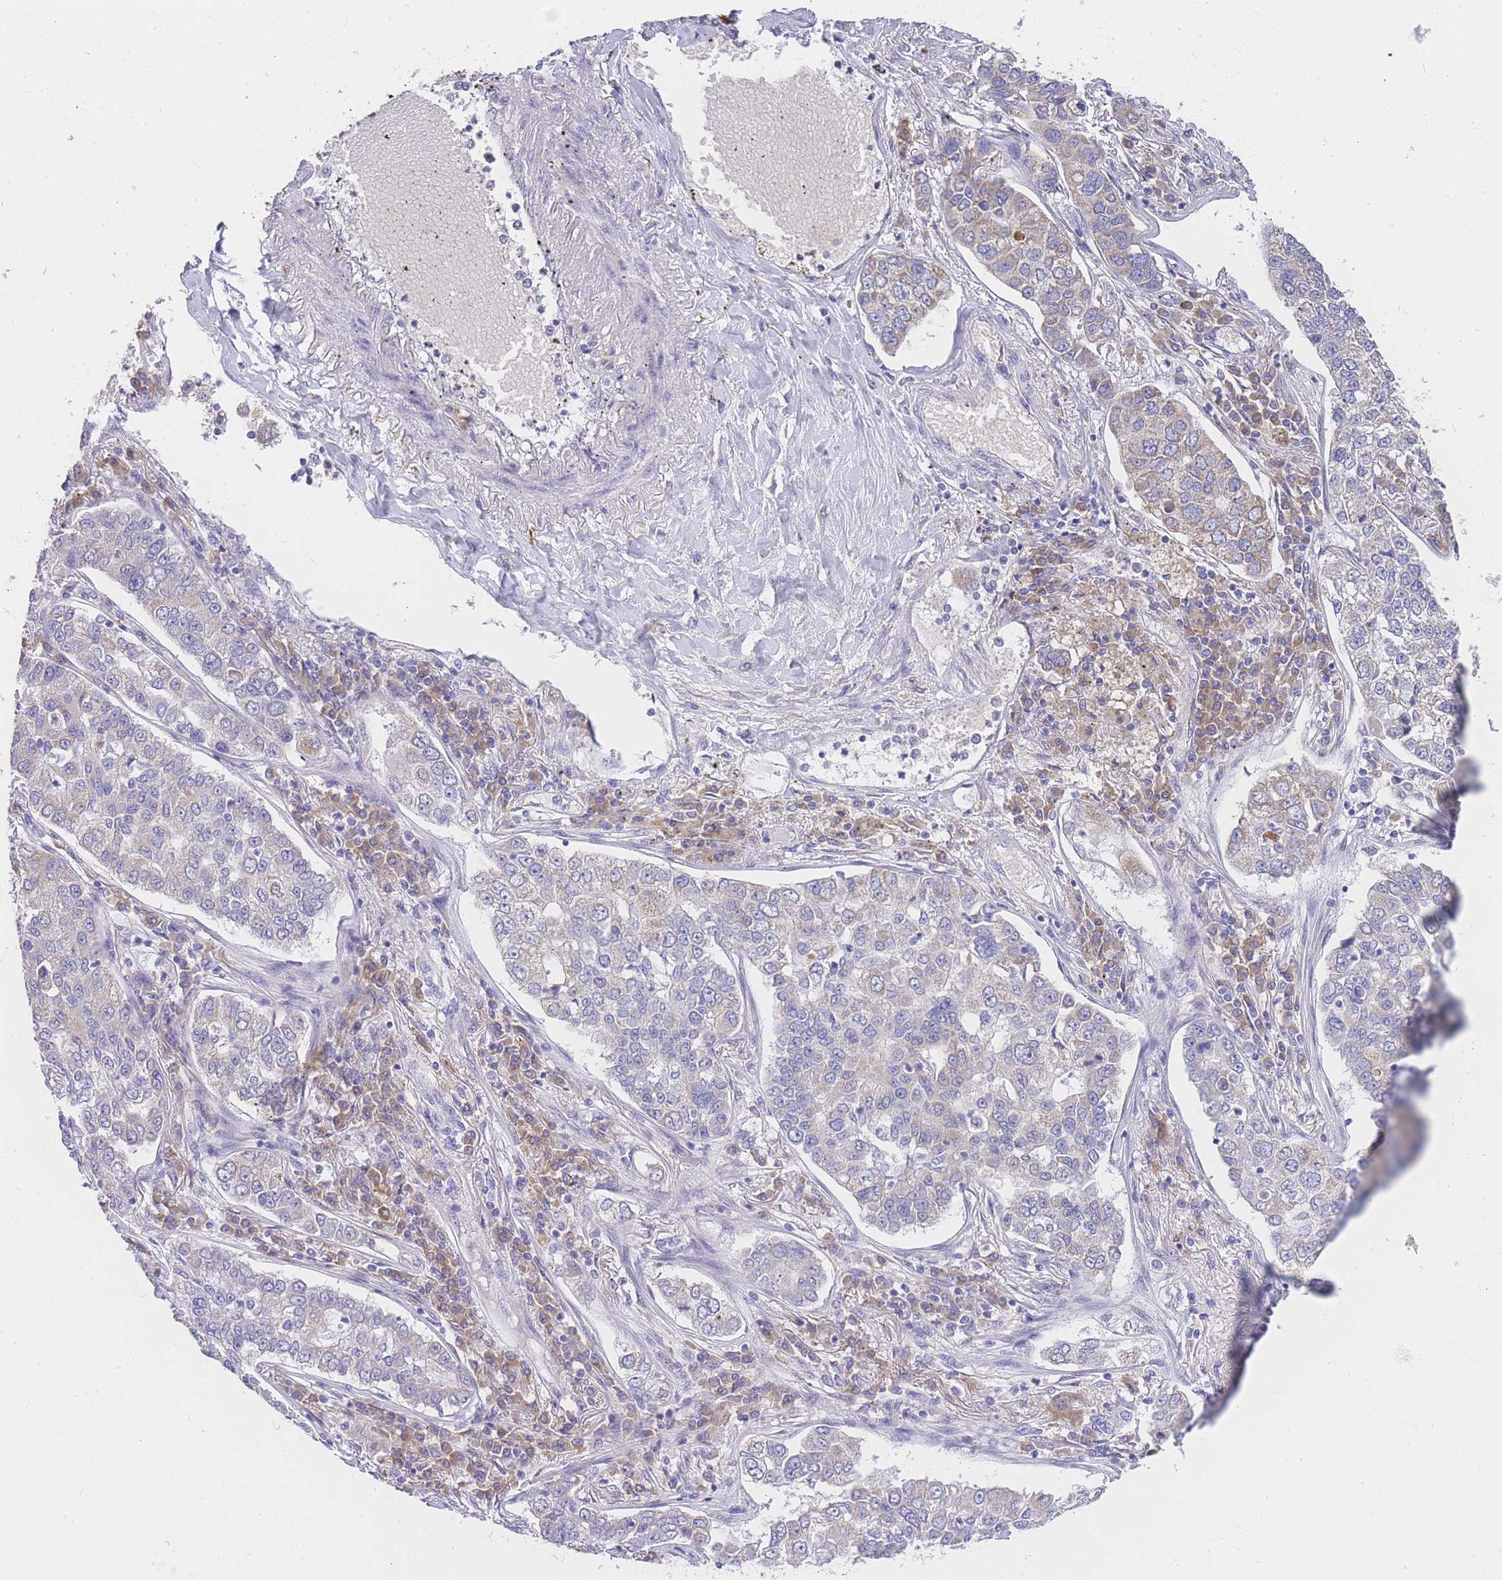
{"staining": {"intensity": "negative", "quantity": "none", "location": "none"}, "tissue": "lung cancer", "cell_type": "Tumor cells", "image_type": "cancer", "snomed": [{"axis": "morphology", "description": "Adenocarcinoma, NOS"}, {"axis": "topography", "description": "Lung"}], "caption": "IHC of human adenocarcinoma (lung) demonstrates no expression in tumor cells.", "gene": "C2orf88", "patient": {"sex": "male", "age": 49}}